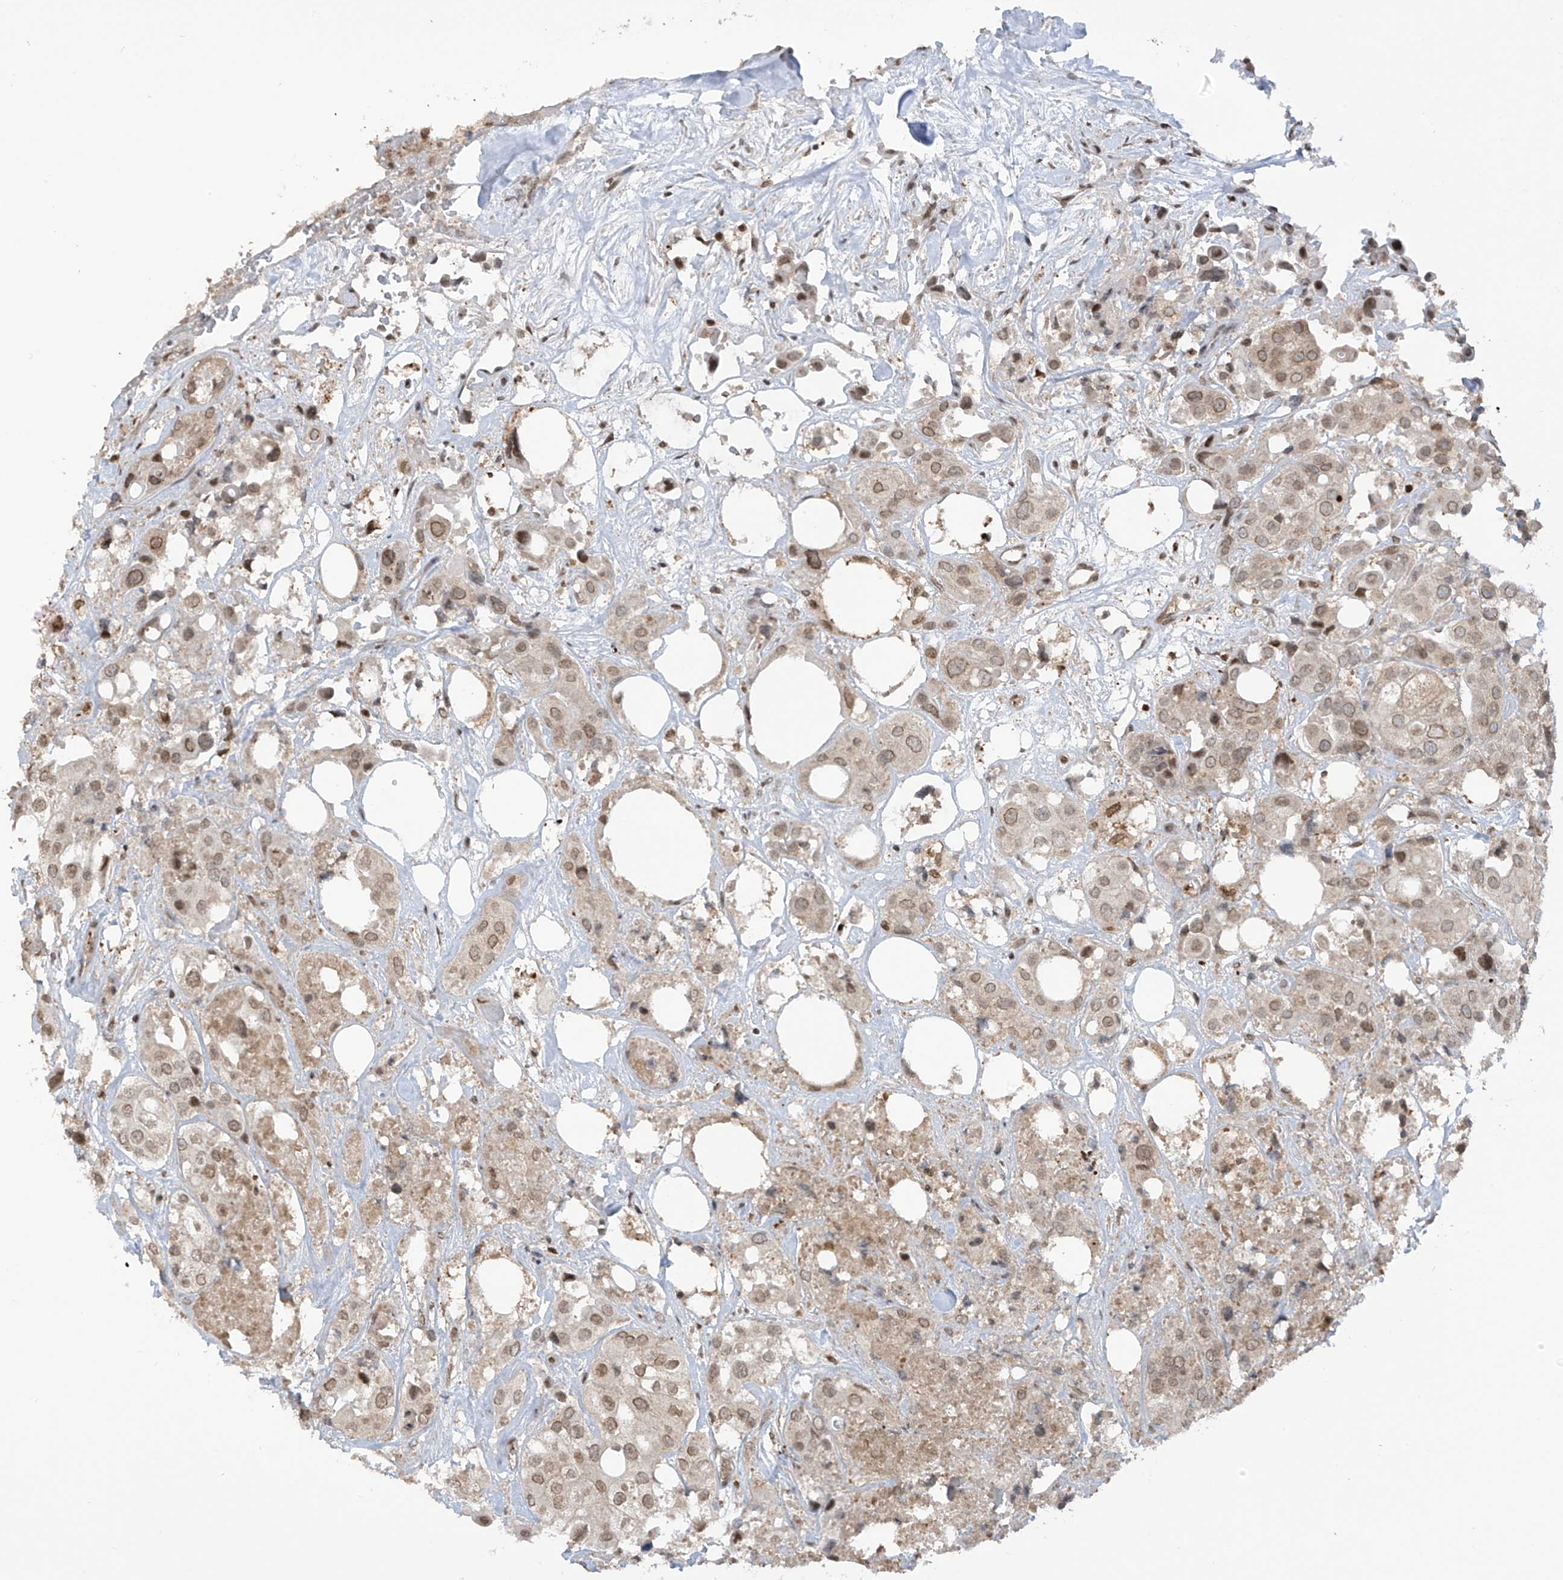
{"staining": {"intensity": "weak", "quantity": ">75%", "location": "nuclear"}, "tissue": "urothelial cancer", "cell_type": "Tumor cells", "image_type": "cancer", "snomed": [{"axis": "morphology", "description": "Urothelial carcinoma, High grade"}, {"axis": "topography", "description": "Urinary bladder"}], "caption": "Approximately >75% of tumor cells in high-grade urothelial carcinoma reveal weak nuclear protein staining as visualized by brown immunohistochemical staining.", "gene": "KPNB1", "patient": {"sex": "male", "age": 64}}